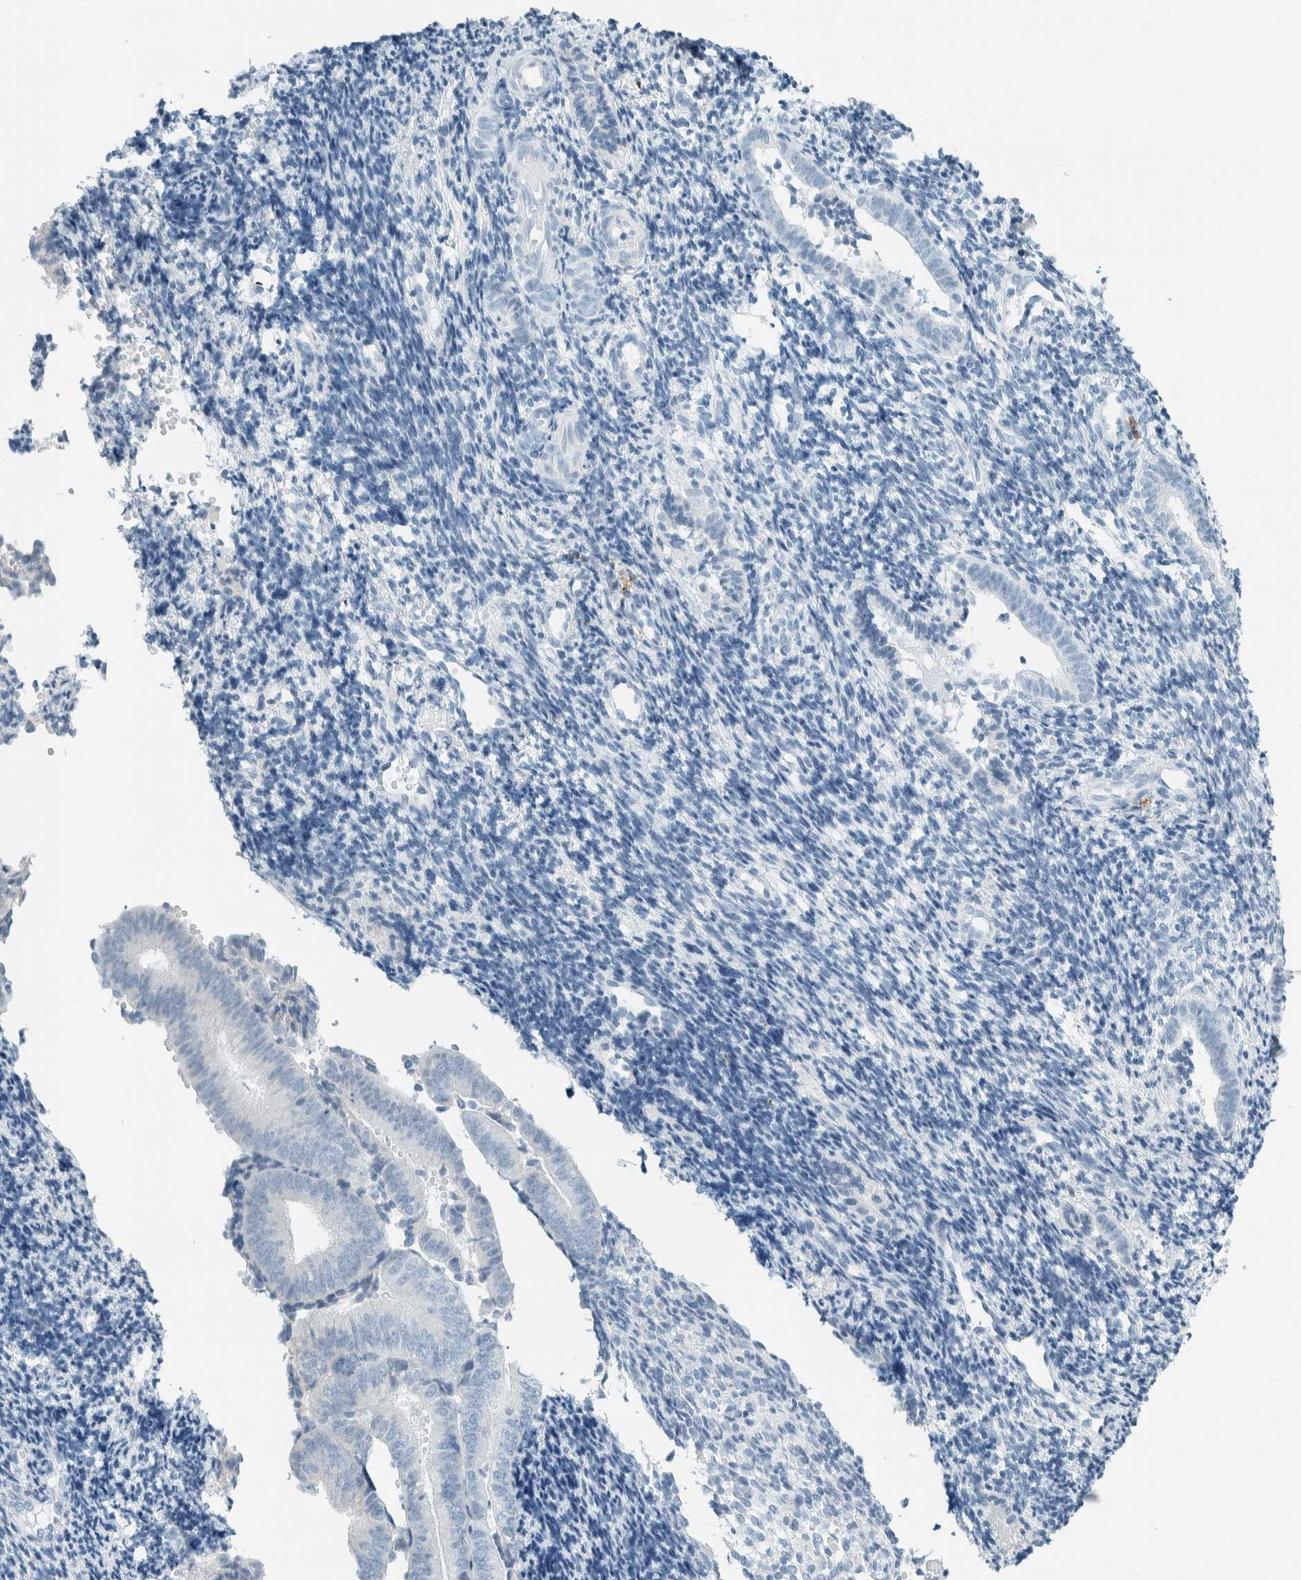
{"staining": {"intensity": "negative", "quantity": "none", "location": "none"}, "tissue": "endometrium", "cell_type": "Cells in endometrial stroma", "image_type": "normal", "snomed": [{"axis": "morphology", "description": "Normal tissue, NOS"}, {"axis": "topography", "description": "Uterus"}, {"axis": "topography", "description": "Endometrium"}], "caption": "High power microscopy histopathology image of an IHC photomicrograph of normal endometrium, revealing no significant staining in cells in endometrial stroma.", "gene": "ARHGAP27", "patient": {"sex": "female", "age": 33}}